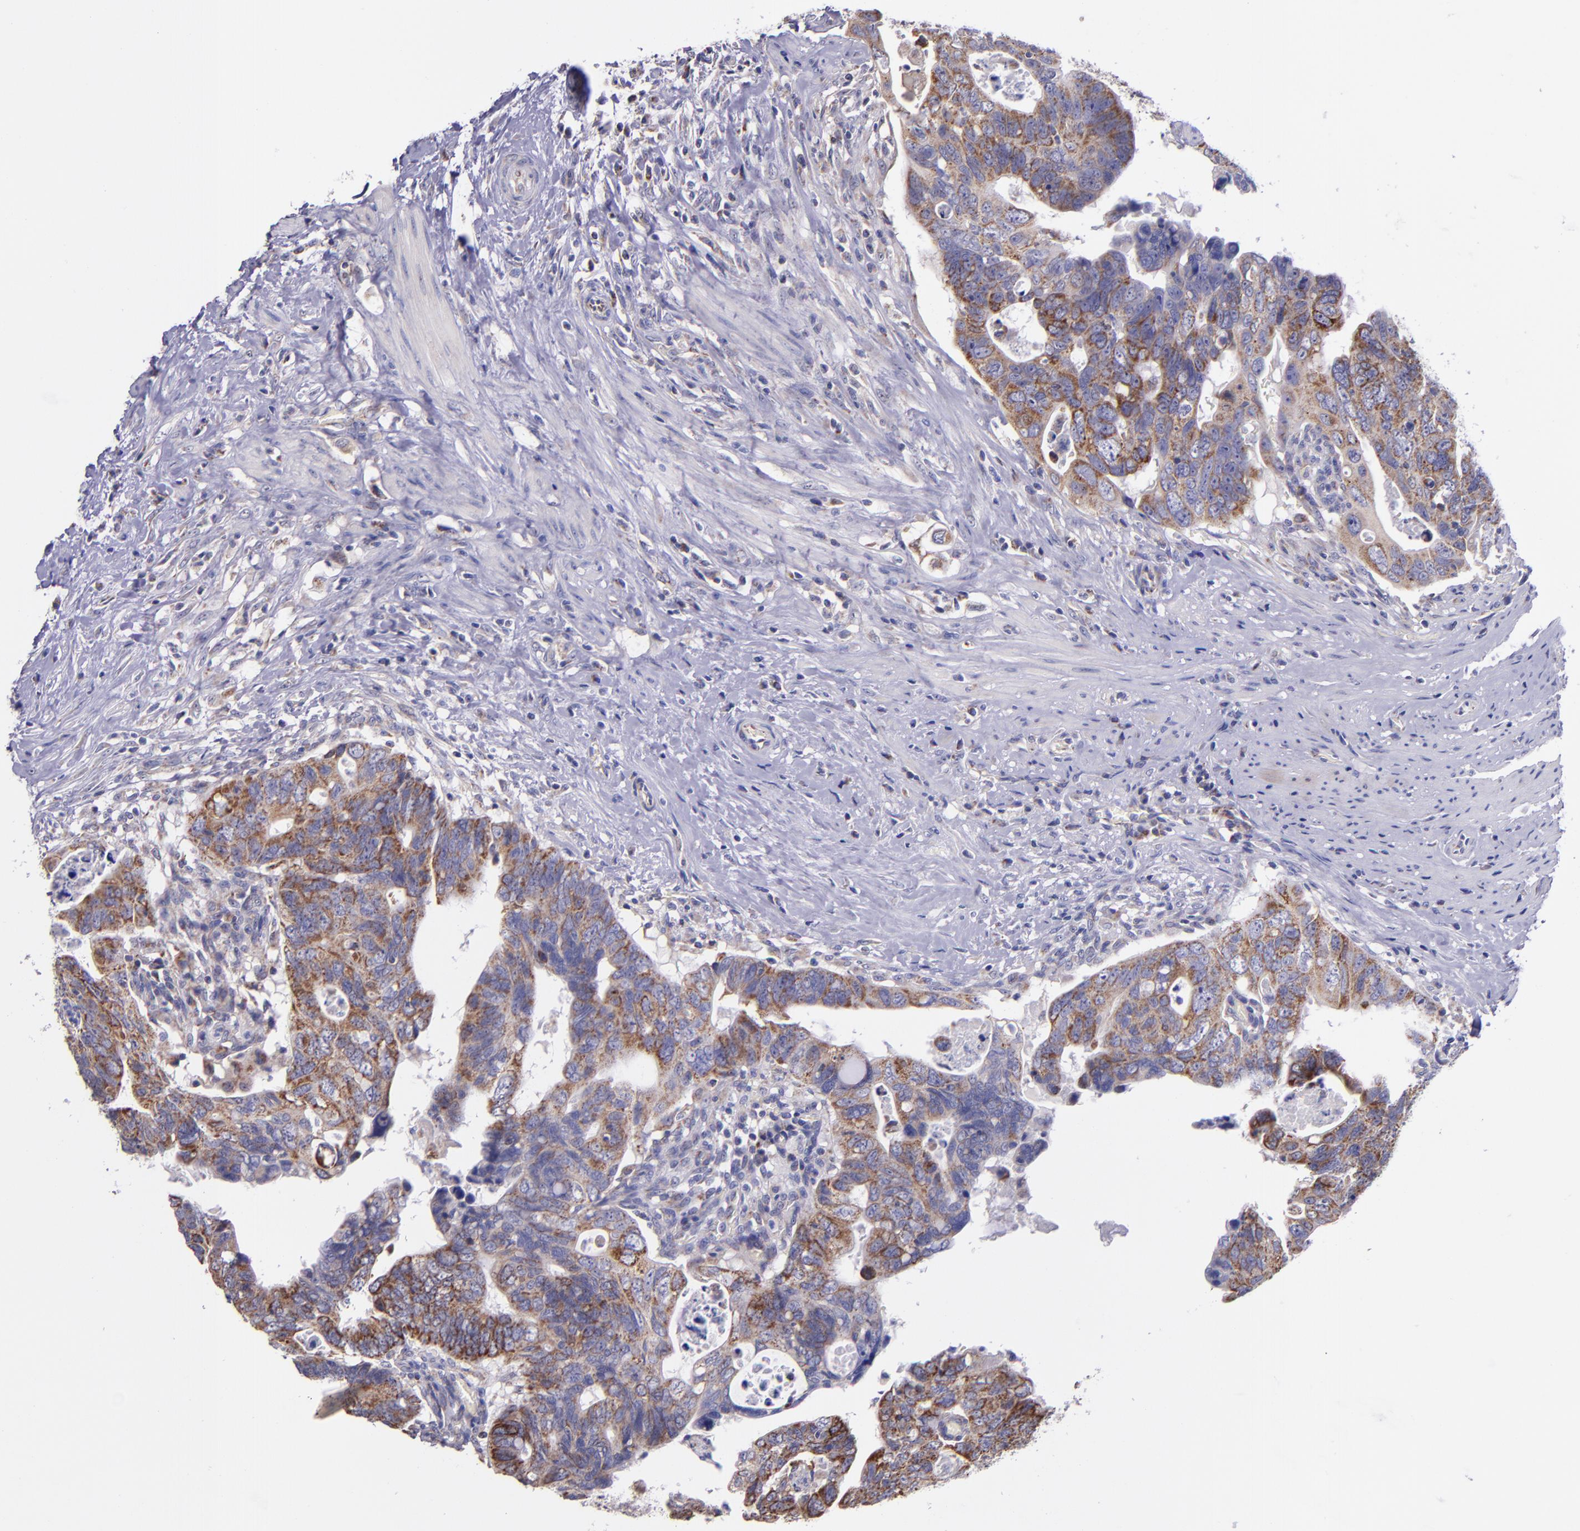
{"staining": {"intensity": "moderate", "quantity": ">75%", "location": "cytoplasmic/membranous"}, "tissue": "colorectal cancer", "cell_type": "Tumor cells", "image_type": "cancer", "snomed": [{"axis": "morphology", "description": "Adenocarcinoma, NOS"}, {"axis": "topography", "description": "Rectum"}], "caption": "Immunohistochemical staining of human colorectal cancer (adenocarcinoma) displays moderate cytoplasmic/membranous protein staining in approximately >75% of tumor cells.", "gene": "SHC1", "patient": {"sex": "male", "age": 53}}